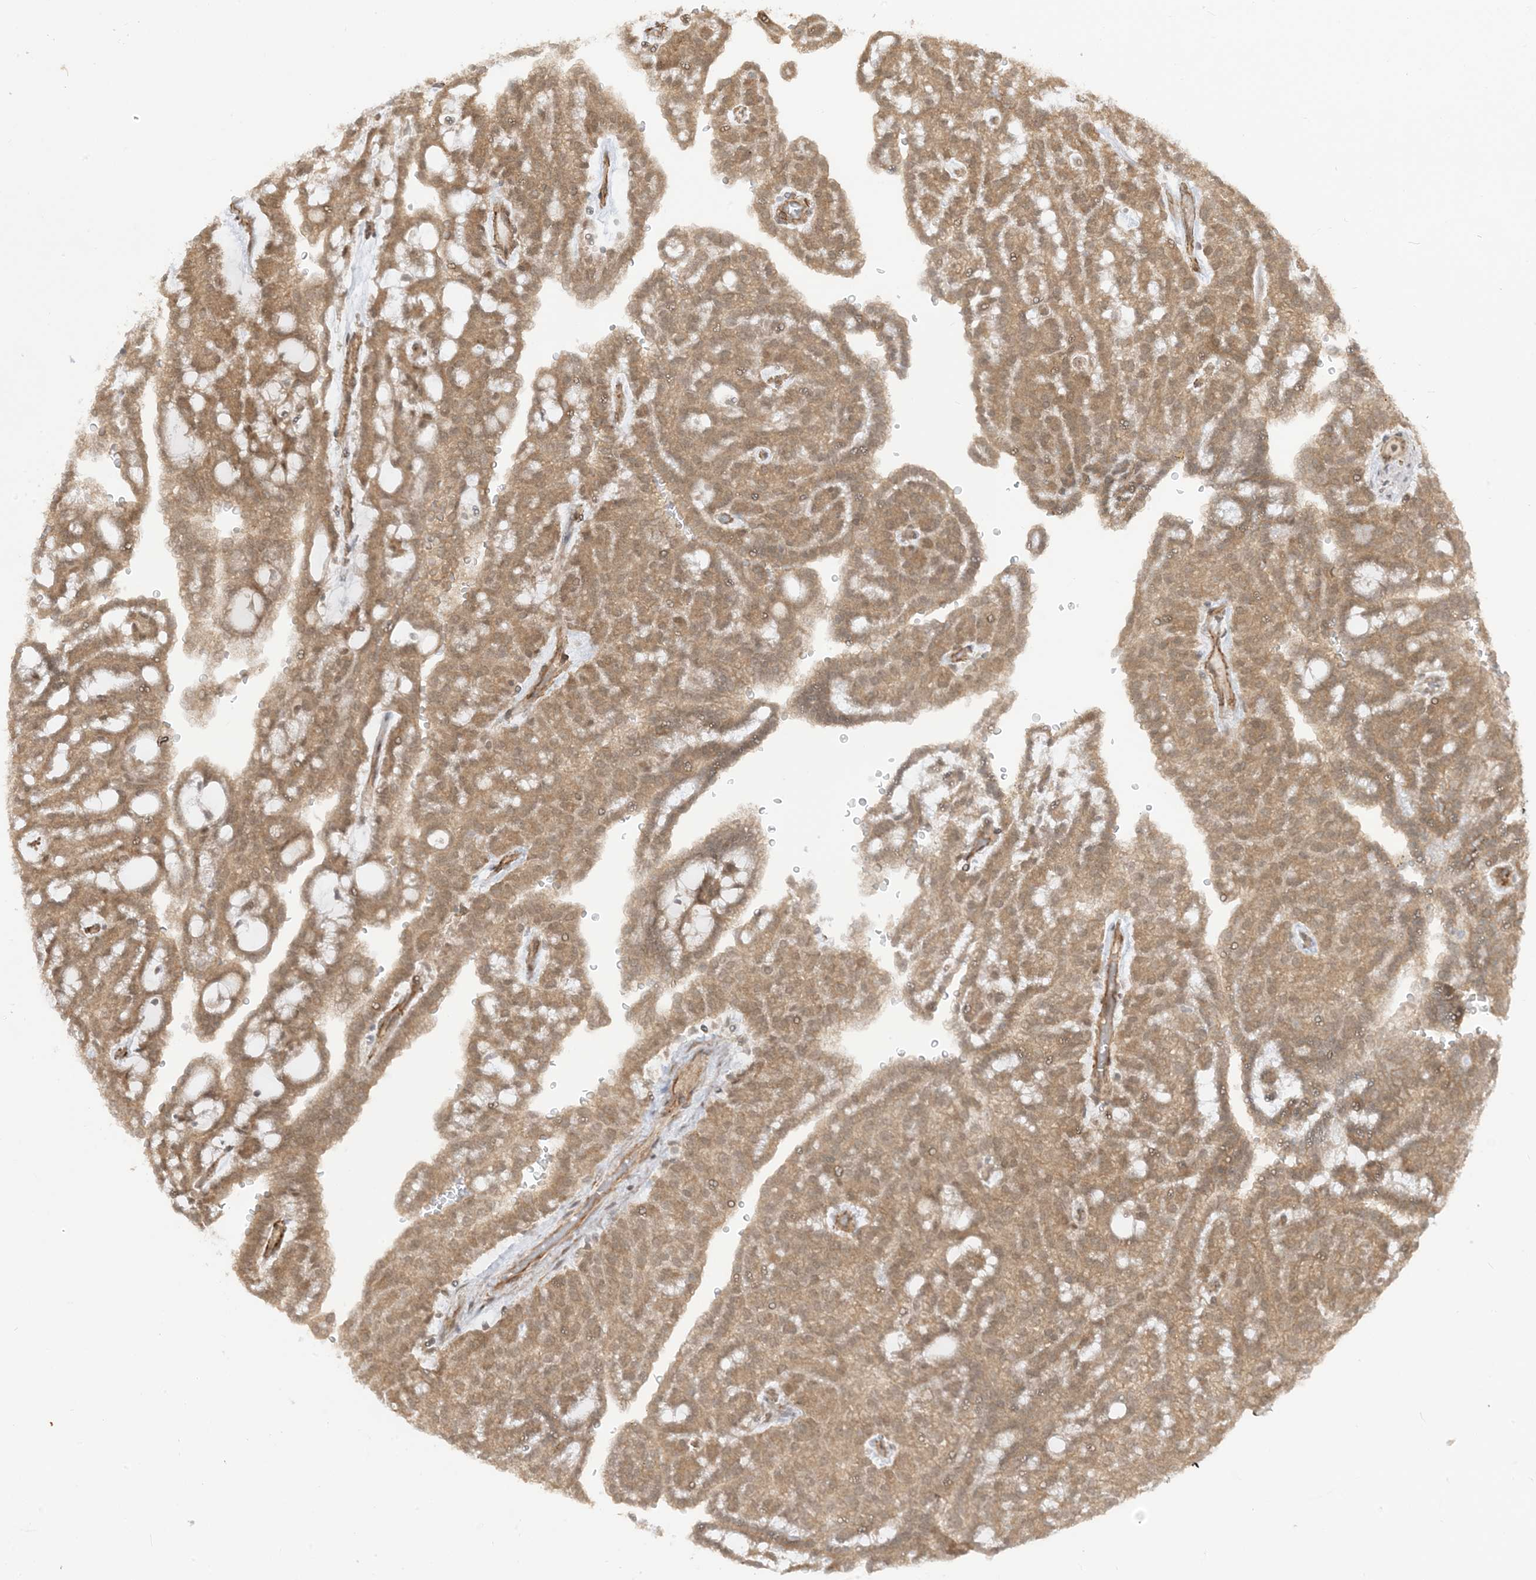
{"staining": {"intensity": "moderate", "quantity": ">75%", "location": "cytoplasmic/membranous"}, "tissue": "renal cancer", "cell_type": "Tumor cells", "image_type": "cancer", "snomed": [{"axis": "morphology", "description": "Adenocarcinoma, NOS"}, {"axis": "topography", "description": "Kidney"}], "caption": "Renal adenocarcinoma tissue demonstrates moderate cytoplasmic/membranous positivity in about >75% of tumor cells (Stains: DAB in brown, nuclei in blue, Microscopy: brightfield microscopy at high magnification).", "gene": "TBCC", "patient": {"sex": "male", "age": 63}}